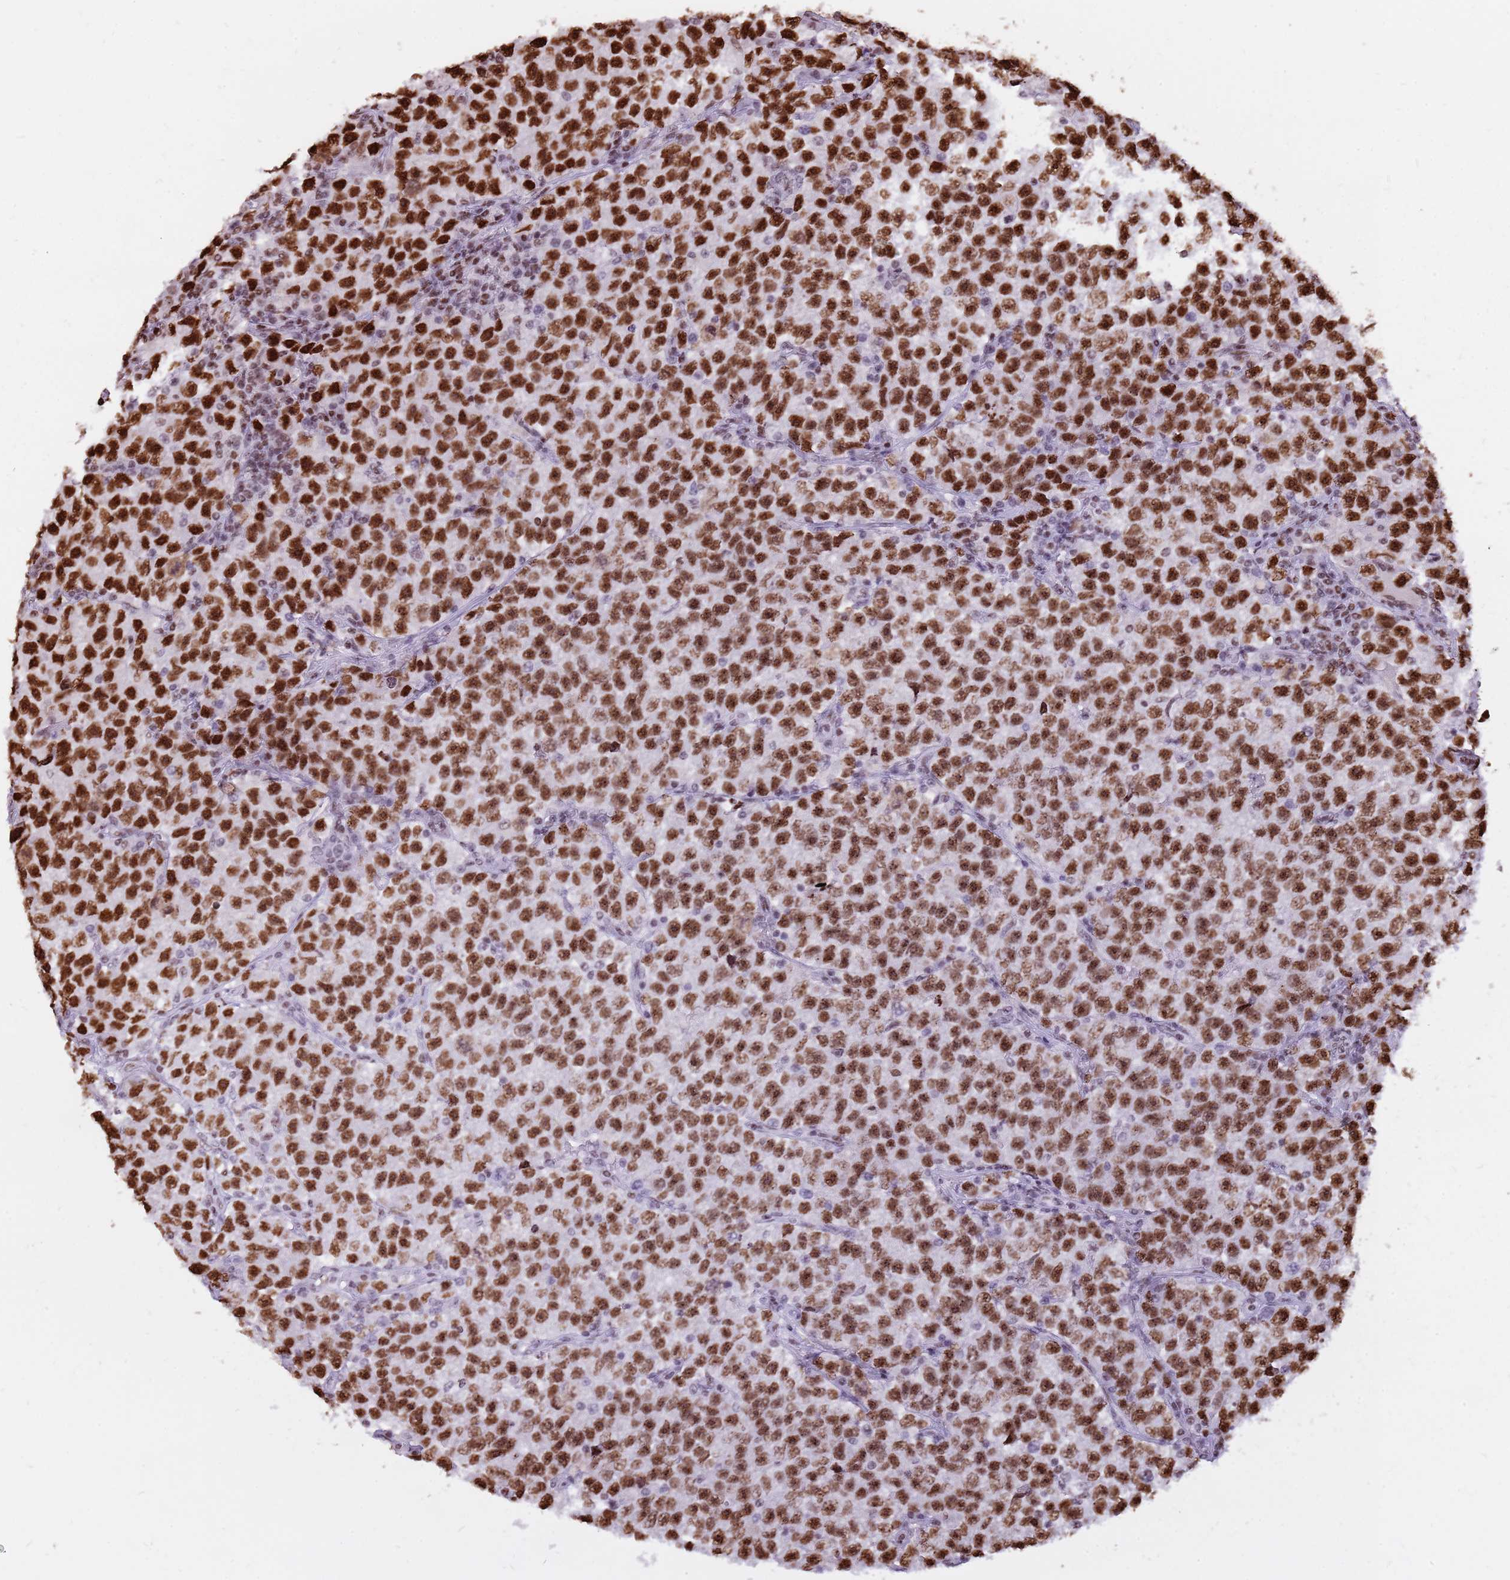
{"staining": {"intensity": "strong", "quantity": ">75%", "location": "nuclear"}, "tissue": "testis cancer", "cell_type": "Tumor cells", "image_type": "cancer", "snomed": [{"axis": "morphology", "description": "Seminoma, NOS"}, {"axis": "topography", "description": "Testis"}], "caption": "Protein staining of testis seminoma tissue exhibits strong nuclear staining in approximately >75% of tumor cells. (Stains: DAB in brown, nuclei in blue, Microscopy: brightfield microscopy at high magnification).", "gene": "WASHC4", "patient": {"sex": "male", "age": 22}}